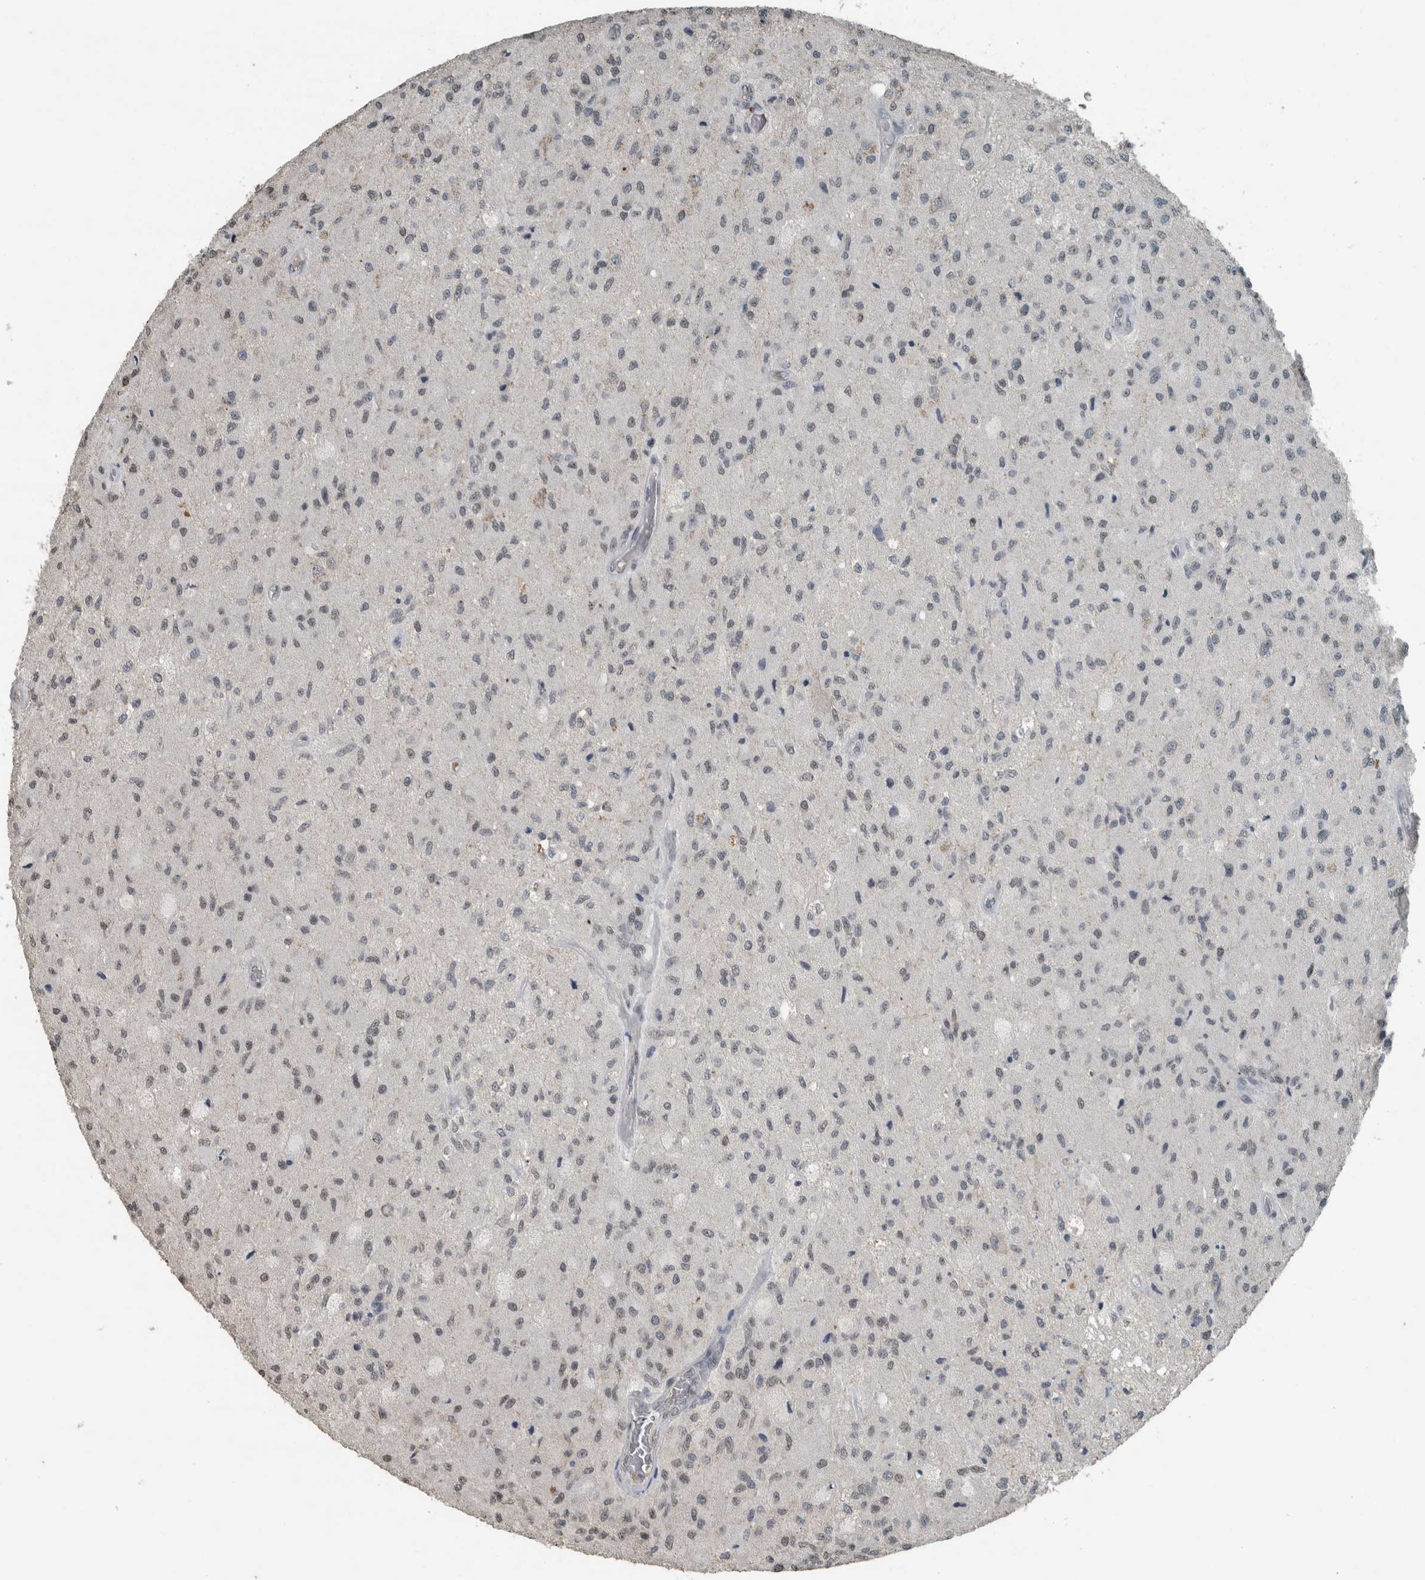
{"staining": {"intensity": "moderate", "quantity": "25%-75%", "location": "nuclear"}, "tissue": "glioma", "cell_type": "Tumor cells", "image_type": "cancer", "snomed": [{"axis": "morphology", "description": "Normal tissue, NOS"}, {"axis": "morphology", "description": "Glioma, malignant, High grade"}, {"axis": "topography", "description": "Cerebral cortex"}], "caption": "High-grade glioma (malignant) stained with IHC reveals moderate nuclear positivity in approximately 25%-75% of tumor cells. (IHC, brightfield microscopy, high magnification).", "gene": "ZNF24", "patient": {"sex": "male", "age": 77}}